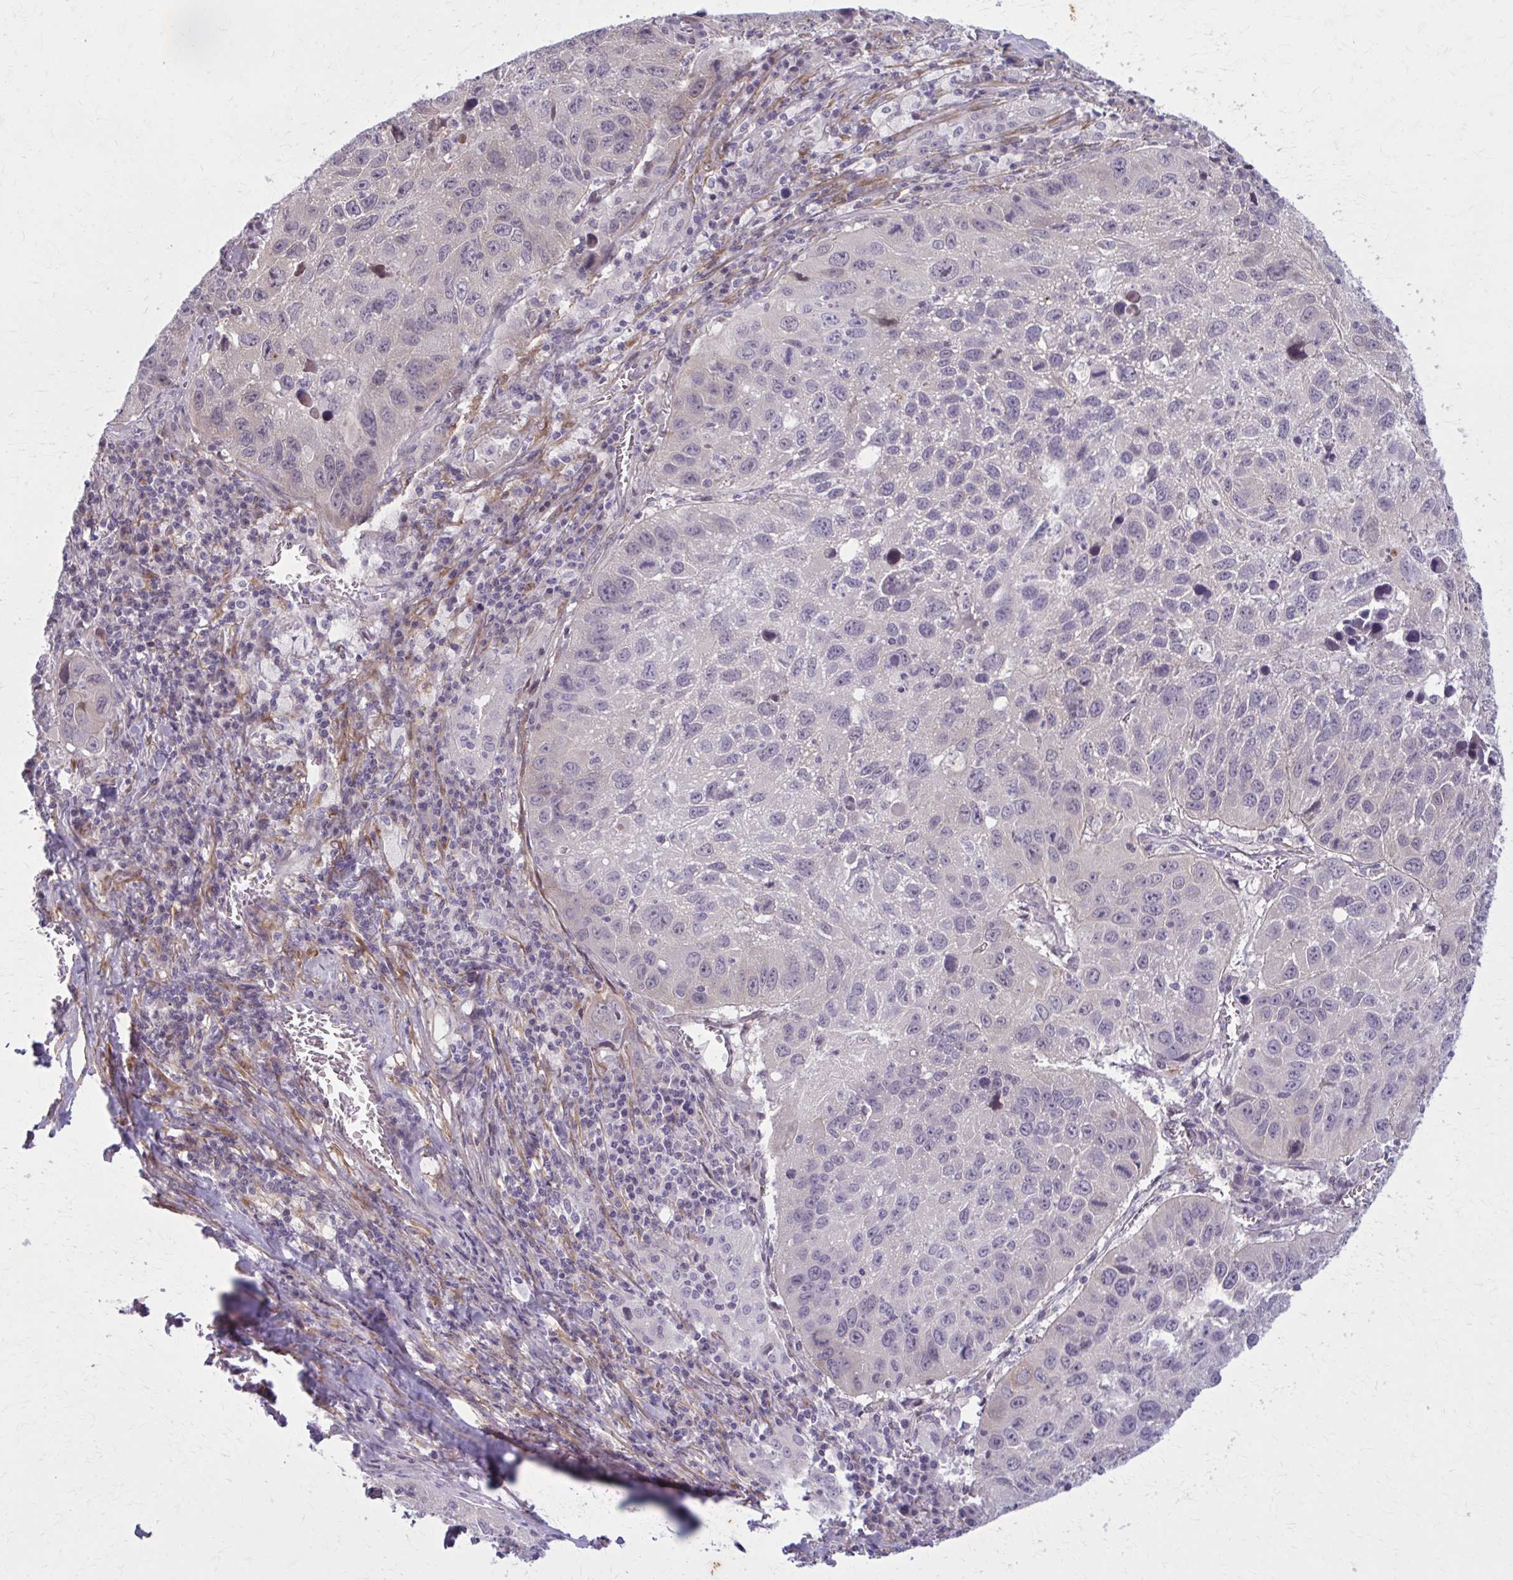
{"staining": {"intensity": "negative", "quantity": "none", "location": "none"}, "tissue": "lung cancer", "cell_type": "Tumor cells", "image_type": "cancer", "snomed": [{"axis": "morphology", "description": "Squamous cell carcinoma, NOS"}, {"axis": "topography", "description": "Lung"}], "caption": "Immunohistochemical staining of human squamous cell carcinoma (lung) exhibits no significant staining in tumor cells.", "gene": "NUMBL", "patient": {"sex": "female", "age": 61}}